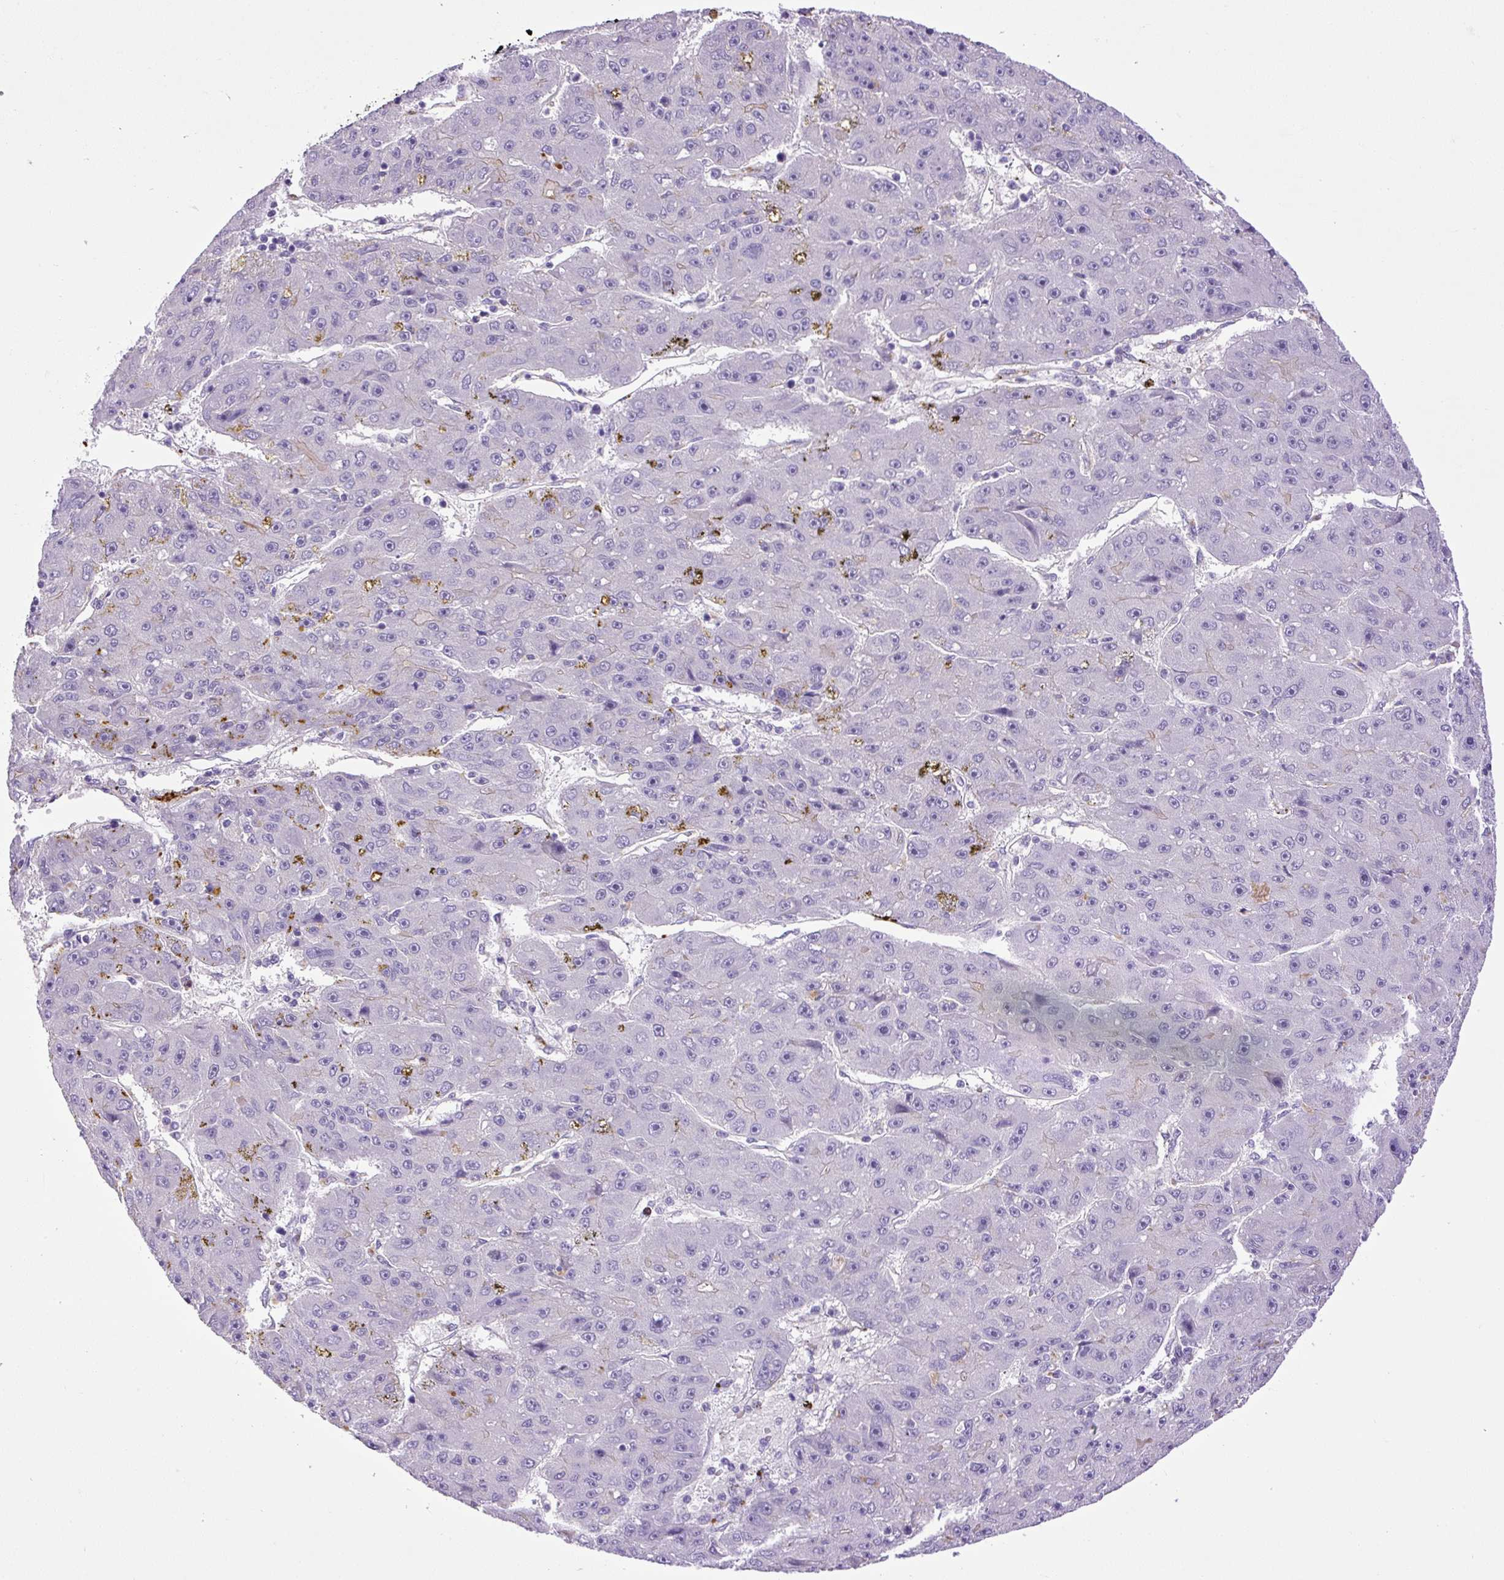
{"staining": {"intensity": "weak", "quantity": "<25%", "location": "cytoplasmic/membranous"}, "tissue": "liver cancer", "cell_type": "Tumor cells", "image_type": "cancer", "snomed": [{"axis": "morphology", "description": "Carcinoma, Hepatocellular, NOS"}, {"axis": "topography", "description": "Liver"}], "caption": "Hepatocellular carcinoma (liver) stained for a protein using immunohistochemistry reveals no positivity tumor cells.", "gene": "VWA7", "patient": {"sex": "male", "age": 67}}